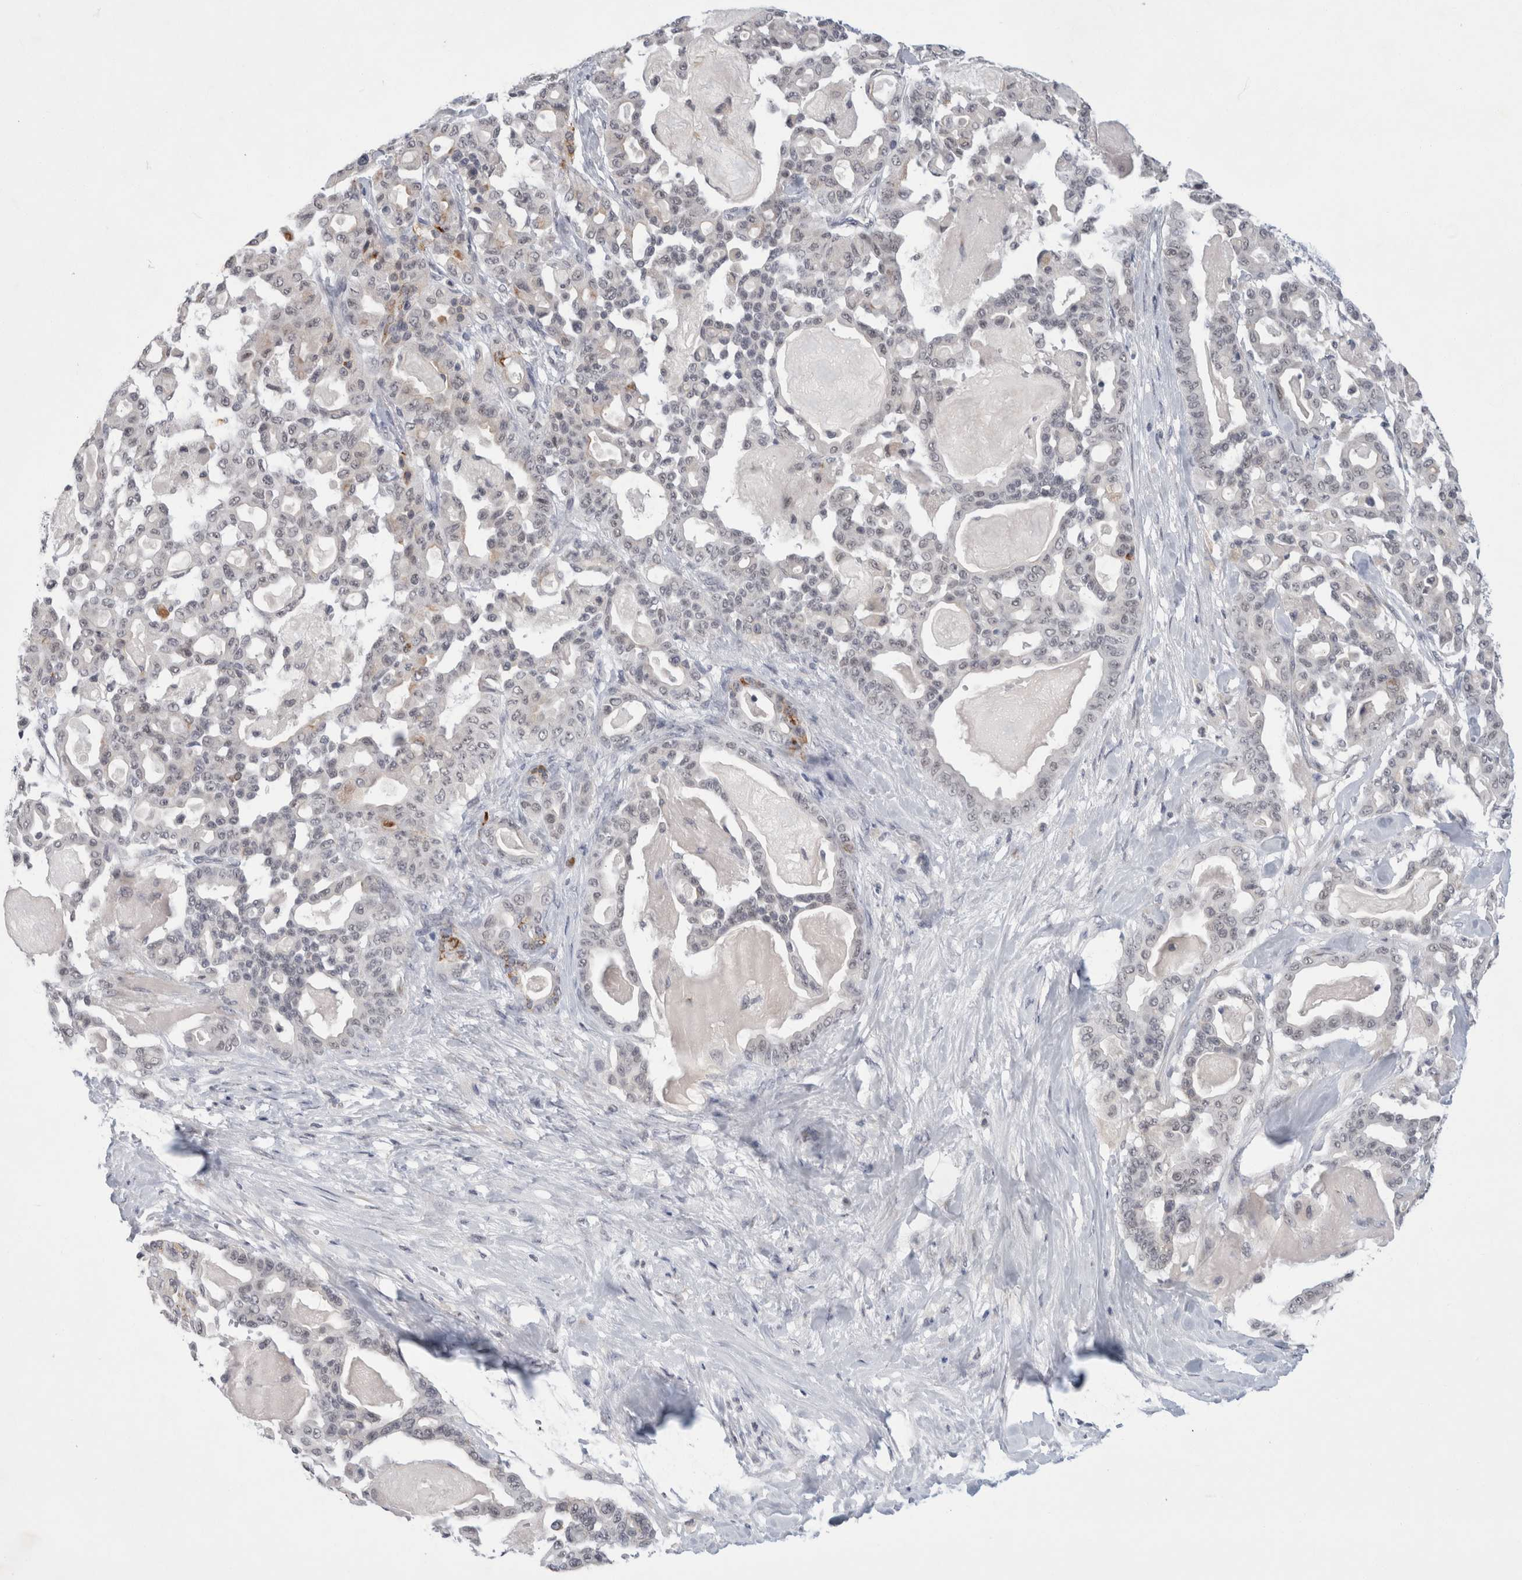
{"staining": {"intensity": "moderate", "quantity": "<25%", "location": "cytoplasmic/membranous"}, "tissue": "pancreatic cancer", "cell_type": "Tumor cells", "image_type": "cancer", "snomed": [{"axis": "morphology", "description": "Adenocarcinoma, NOS"}, {"axis": "topography", "description": "Pancreas"}], "caption": "This is an image of IHC staining of pancreatic cancer, which shows moderate staining in the cytoplasmic/membranous of tumor cells.", "gene": "NIPA1", "patient": {"sex": "male", "age": 63}}